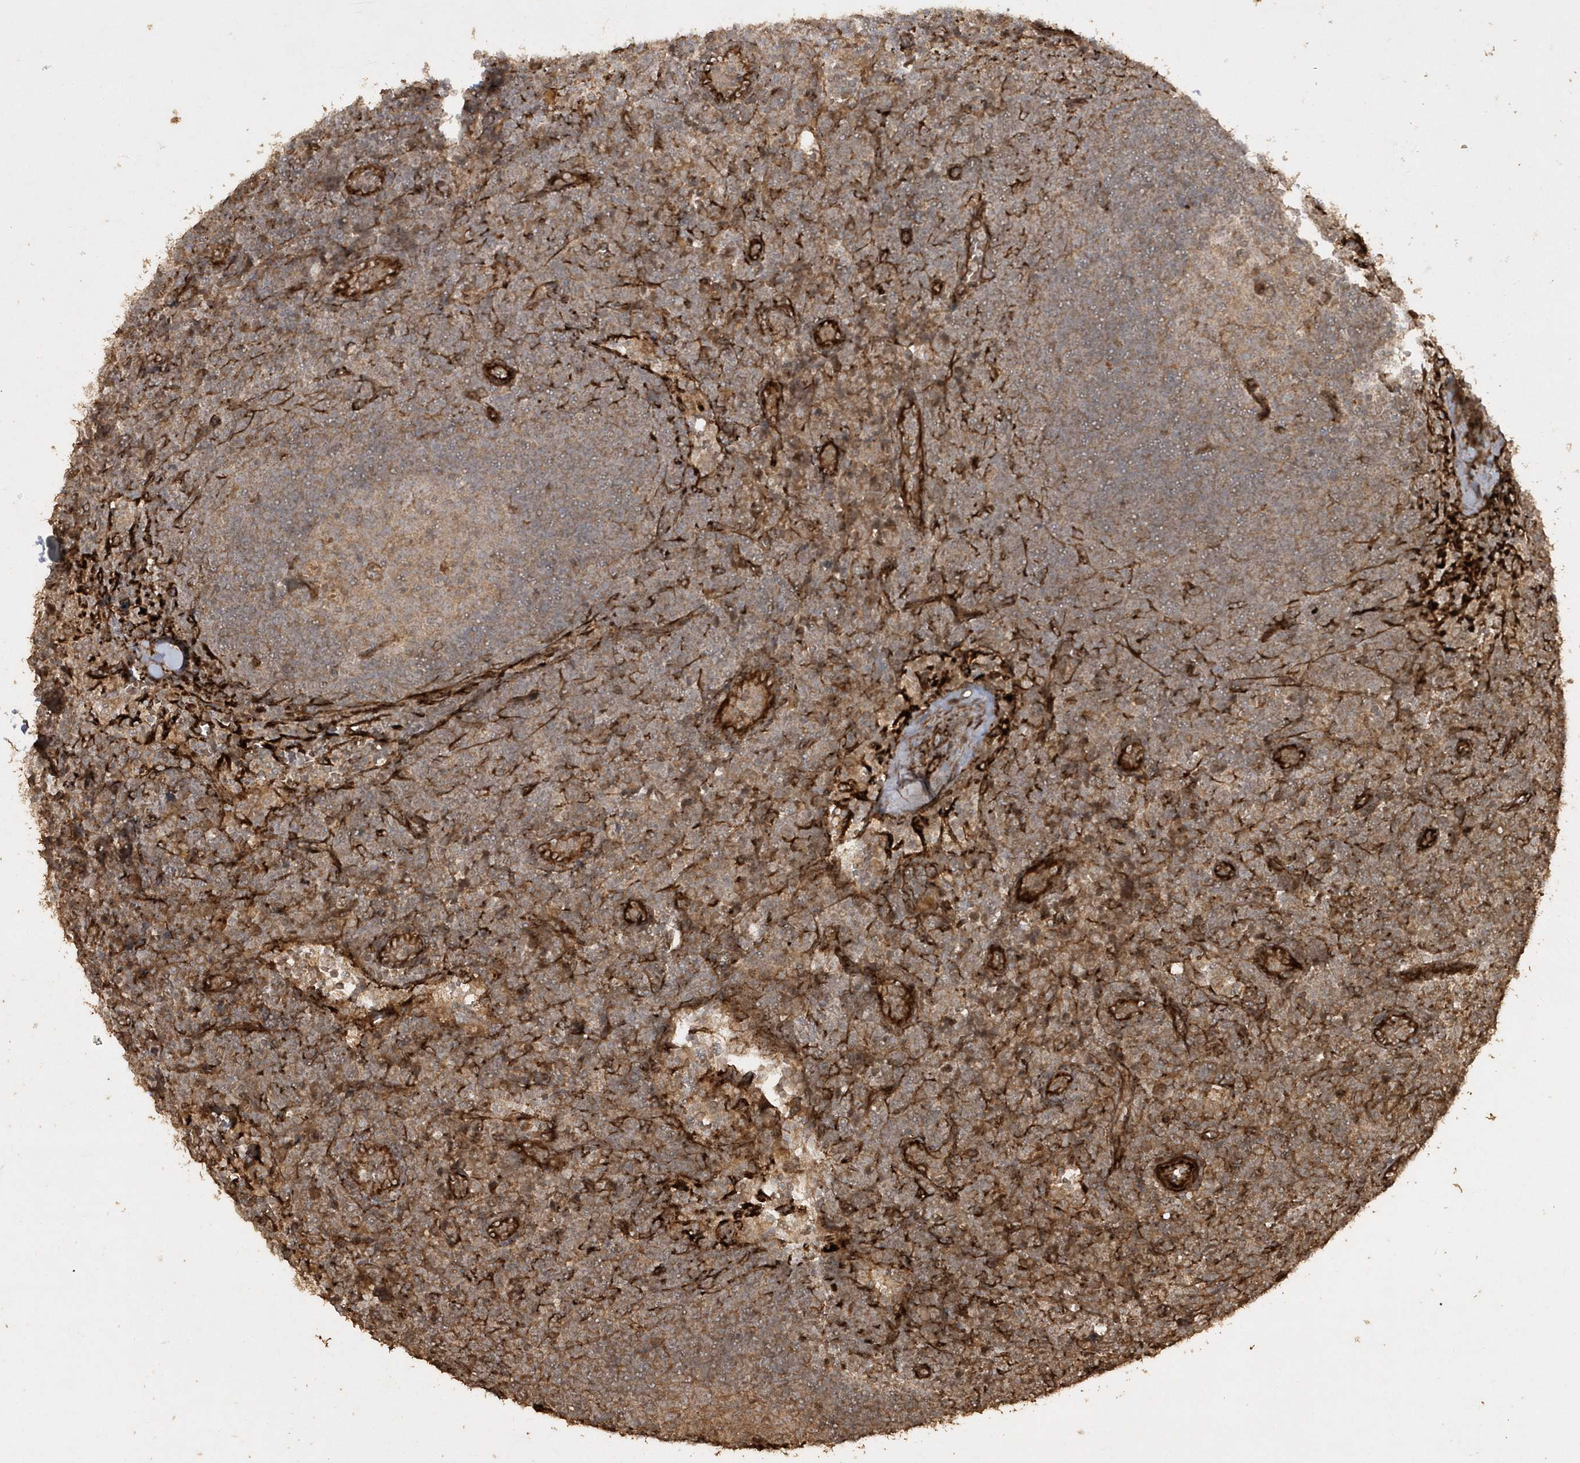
{"staining": {"intensity": "moderate", "quantity": ">75%", "location": "cytoplasmic/membranous"}, "tissue": "lymph node", "cell_type": "Germinal center cells", "image_type": "normal", "snomed": [{"axis": "morphology", "description": "Normal tissue, NOS"}, {"axis": "morphology", "description": "Squamous cell carcinoma, metastatic, NOS"}, {"axis": "topography", "description": "Lymph node"}], "caption": "IHC micrograph of unremarkable human lymph node stained for a protein (brown), which reveals medium levels of moderate cytoplasmic/membranous staining in approximately >75% of germinal center cells.", "gene": "AVPI1", "patient": {"sex": "male", "age": 73}}